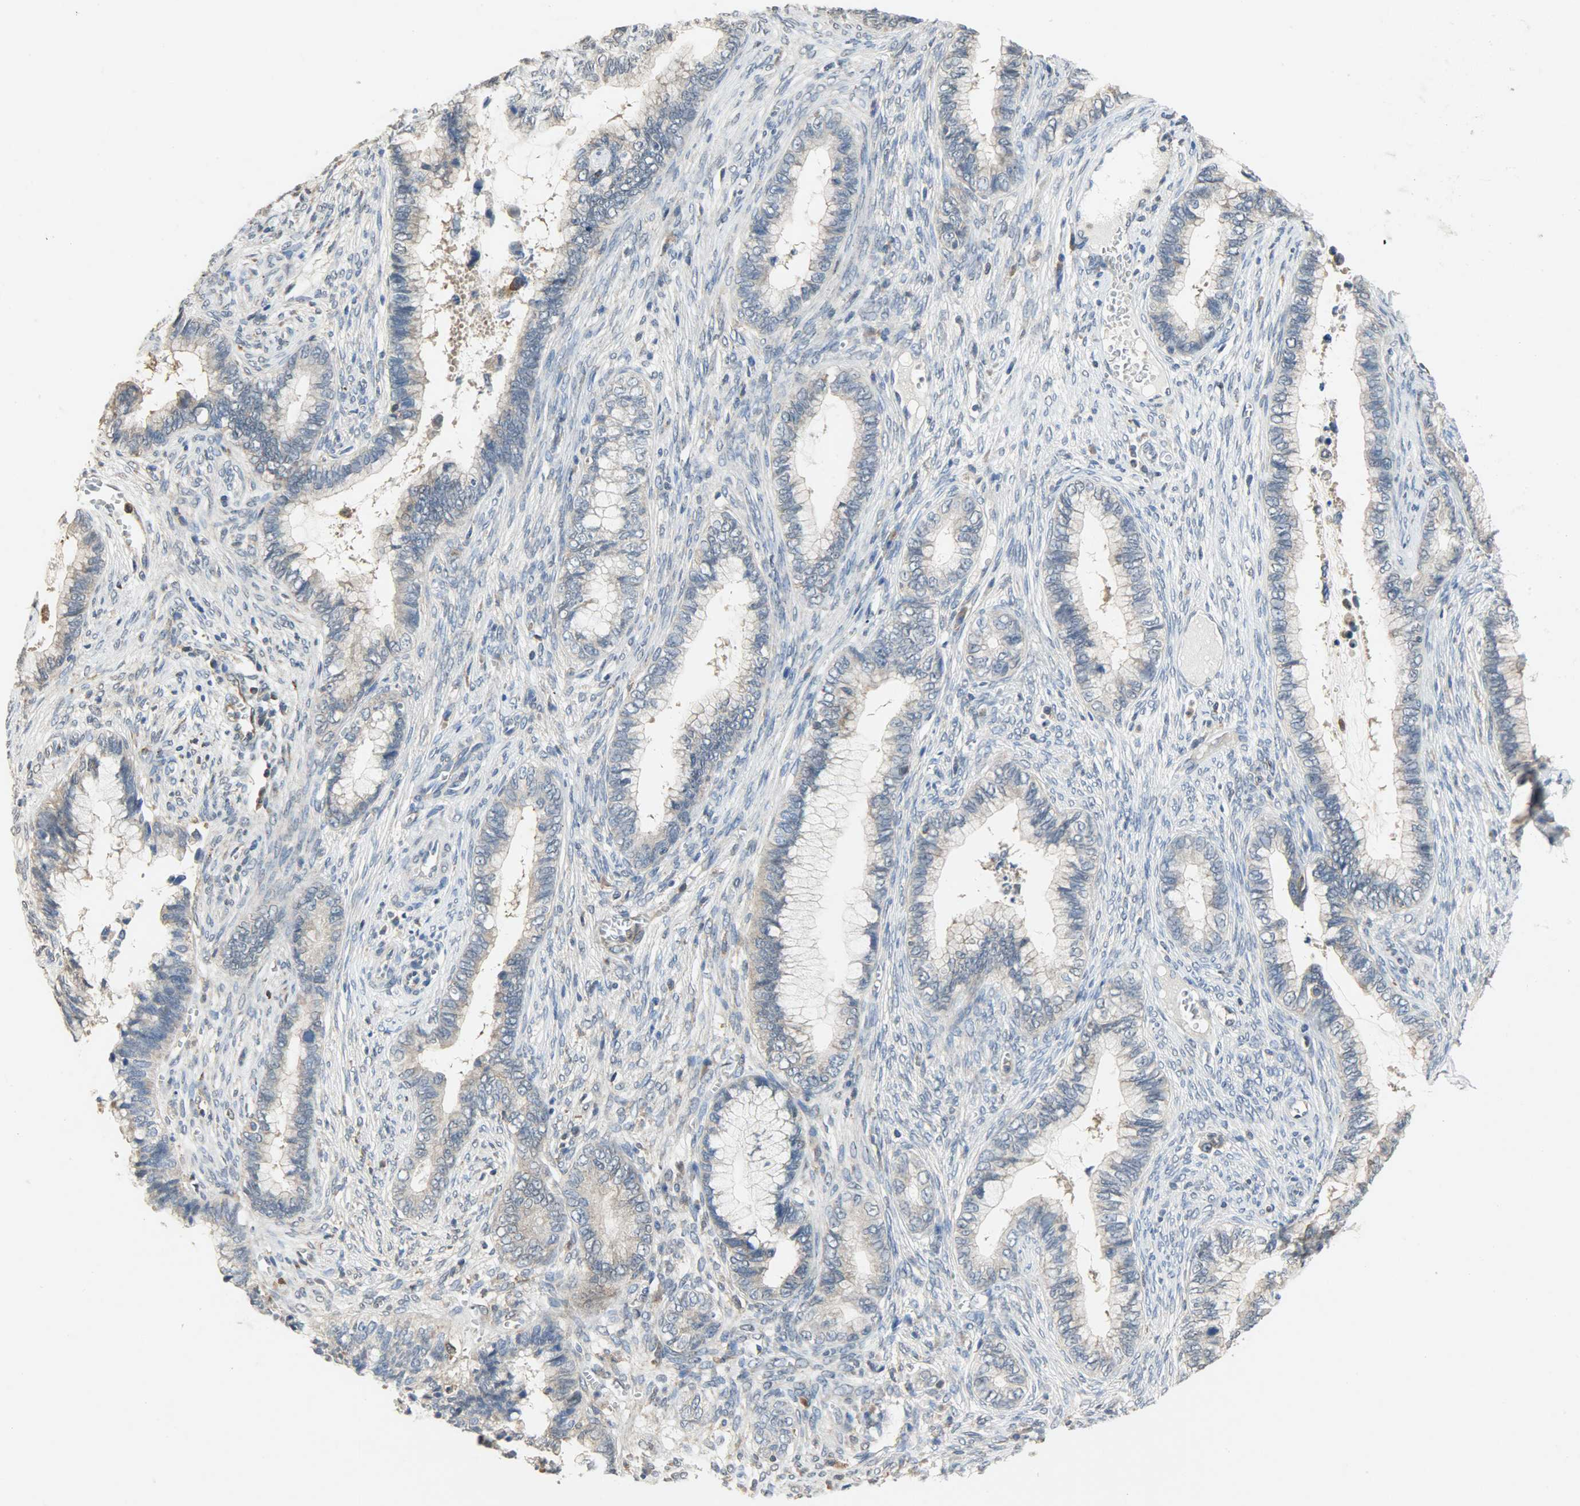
{"staining": {"intensity": "moderate", "quantity": "25%-75%", "location": "cytoplasmic/membranous"}, "tissue": "cervical cancer", "cell_type": "Tumor cells", "image_type": "cancer", "snomed": [{"axis": "morphology", "description": "Adenocarcinoma, NOS"}, {"axis": "topography", "description": "Cervix"}], "caption": "This image demonstrates cervical cancer stained with immunohistochemistry (IHC) to label a protein in brown. The cytoplasmic/membranous of tumor cells show moderate positivity for the protein. Nuclei are counter-stained blue.", "gene": "TRIM21", "patient": {"sex": "female", "age": 44}}